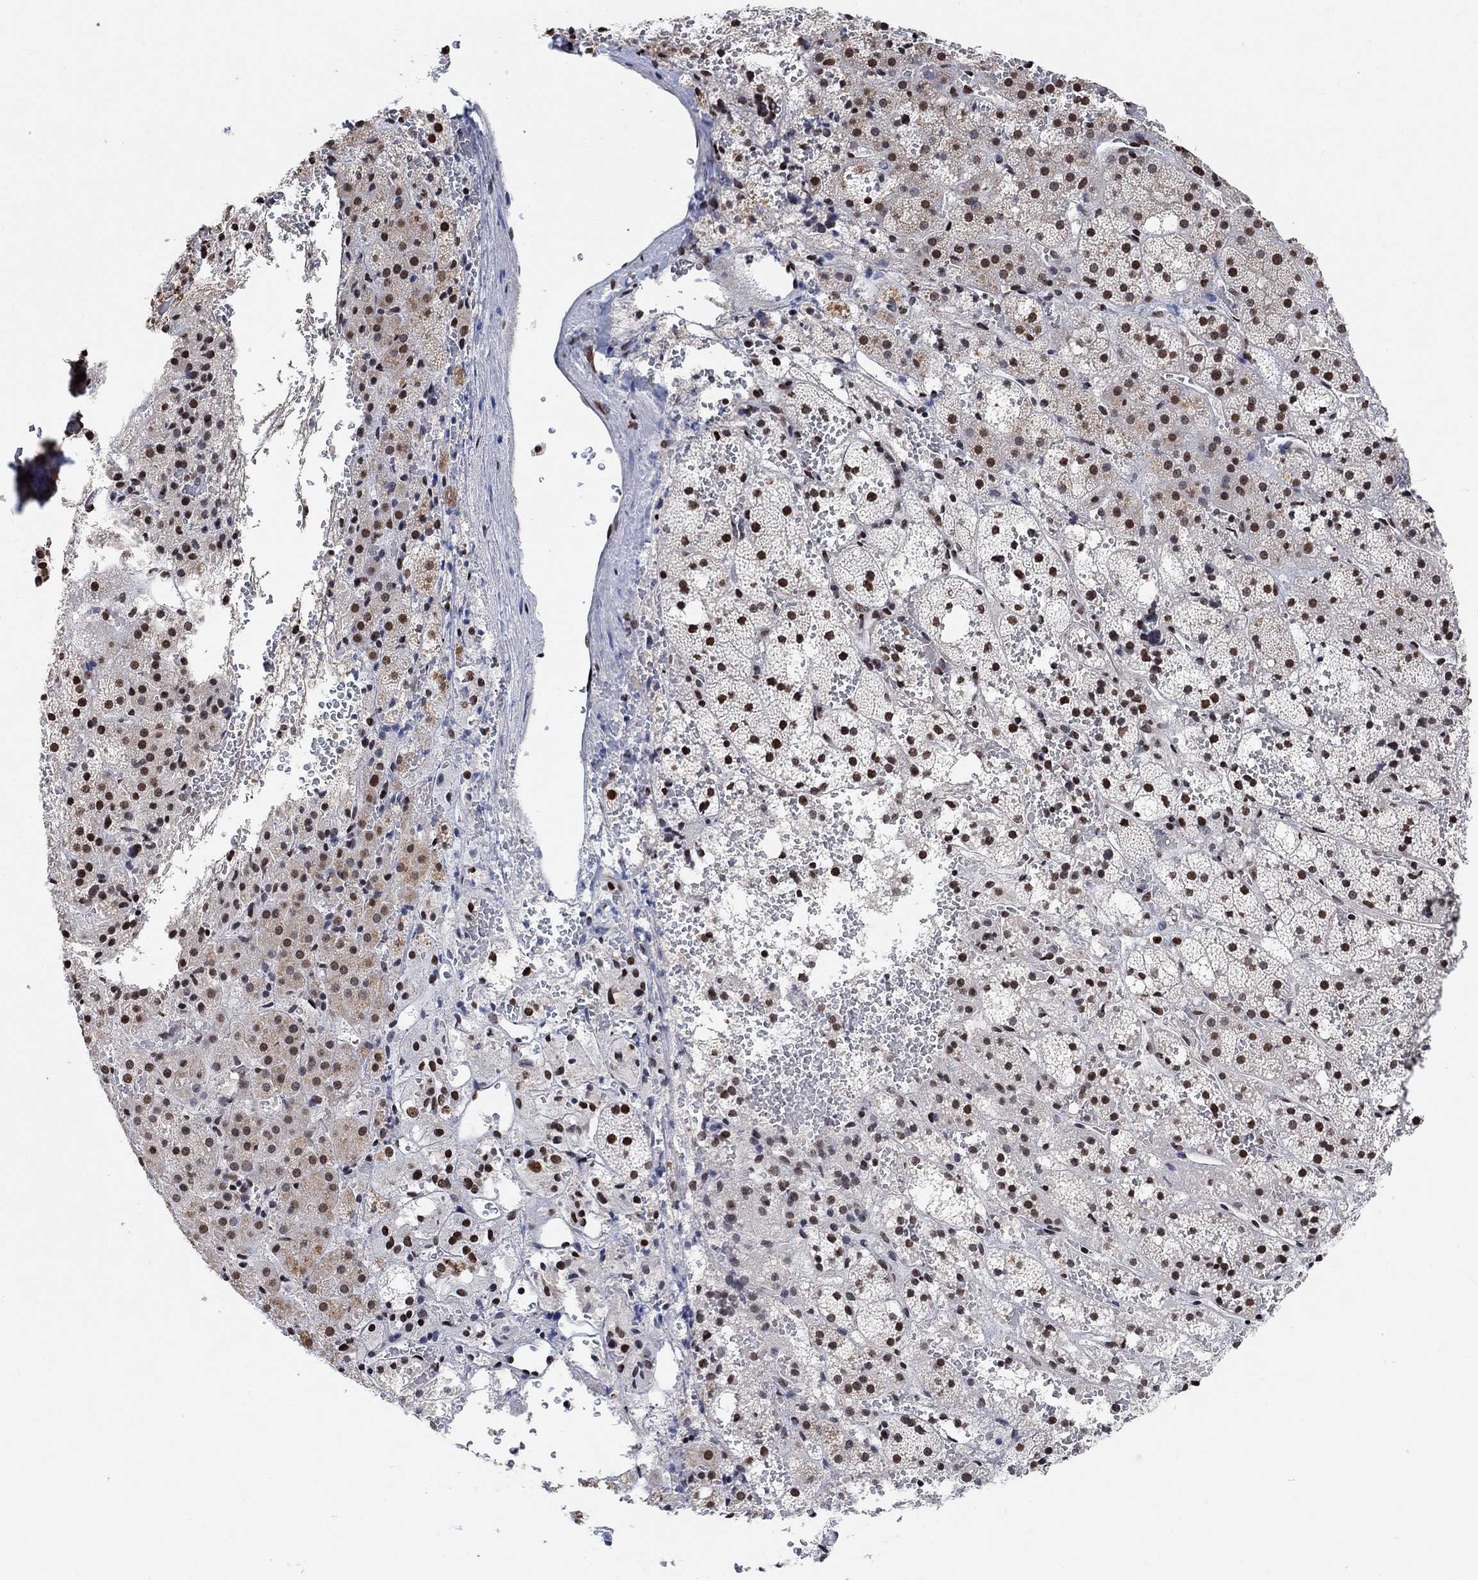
{"staining": {"intensity": "strong", "quantity": ">75%", "location": "nuclear"}, "tissue": "adrenal gland", "cell_type": "Glandular cells", "image_type": "normal", "snomed": [{"axis": "morphology", "description": "Normal tissue, NOS"}, {"axis": "topography", "description": "Adrenal gland"}], "caption": "The immunohistochemical stain highlights strong nuclear expression in glandular cells of benign adrenal gland.", "gene": "USP39", "patient": {"sex": "male", "age": 53}}